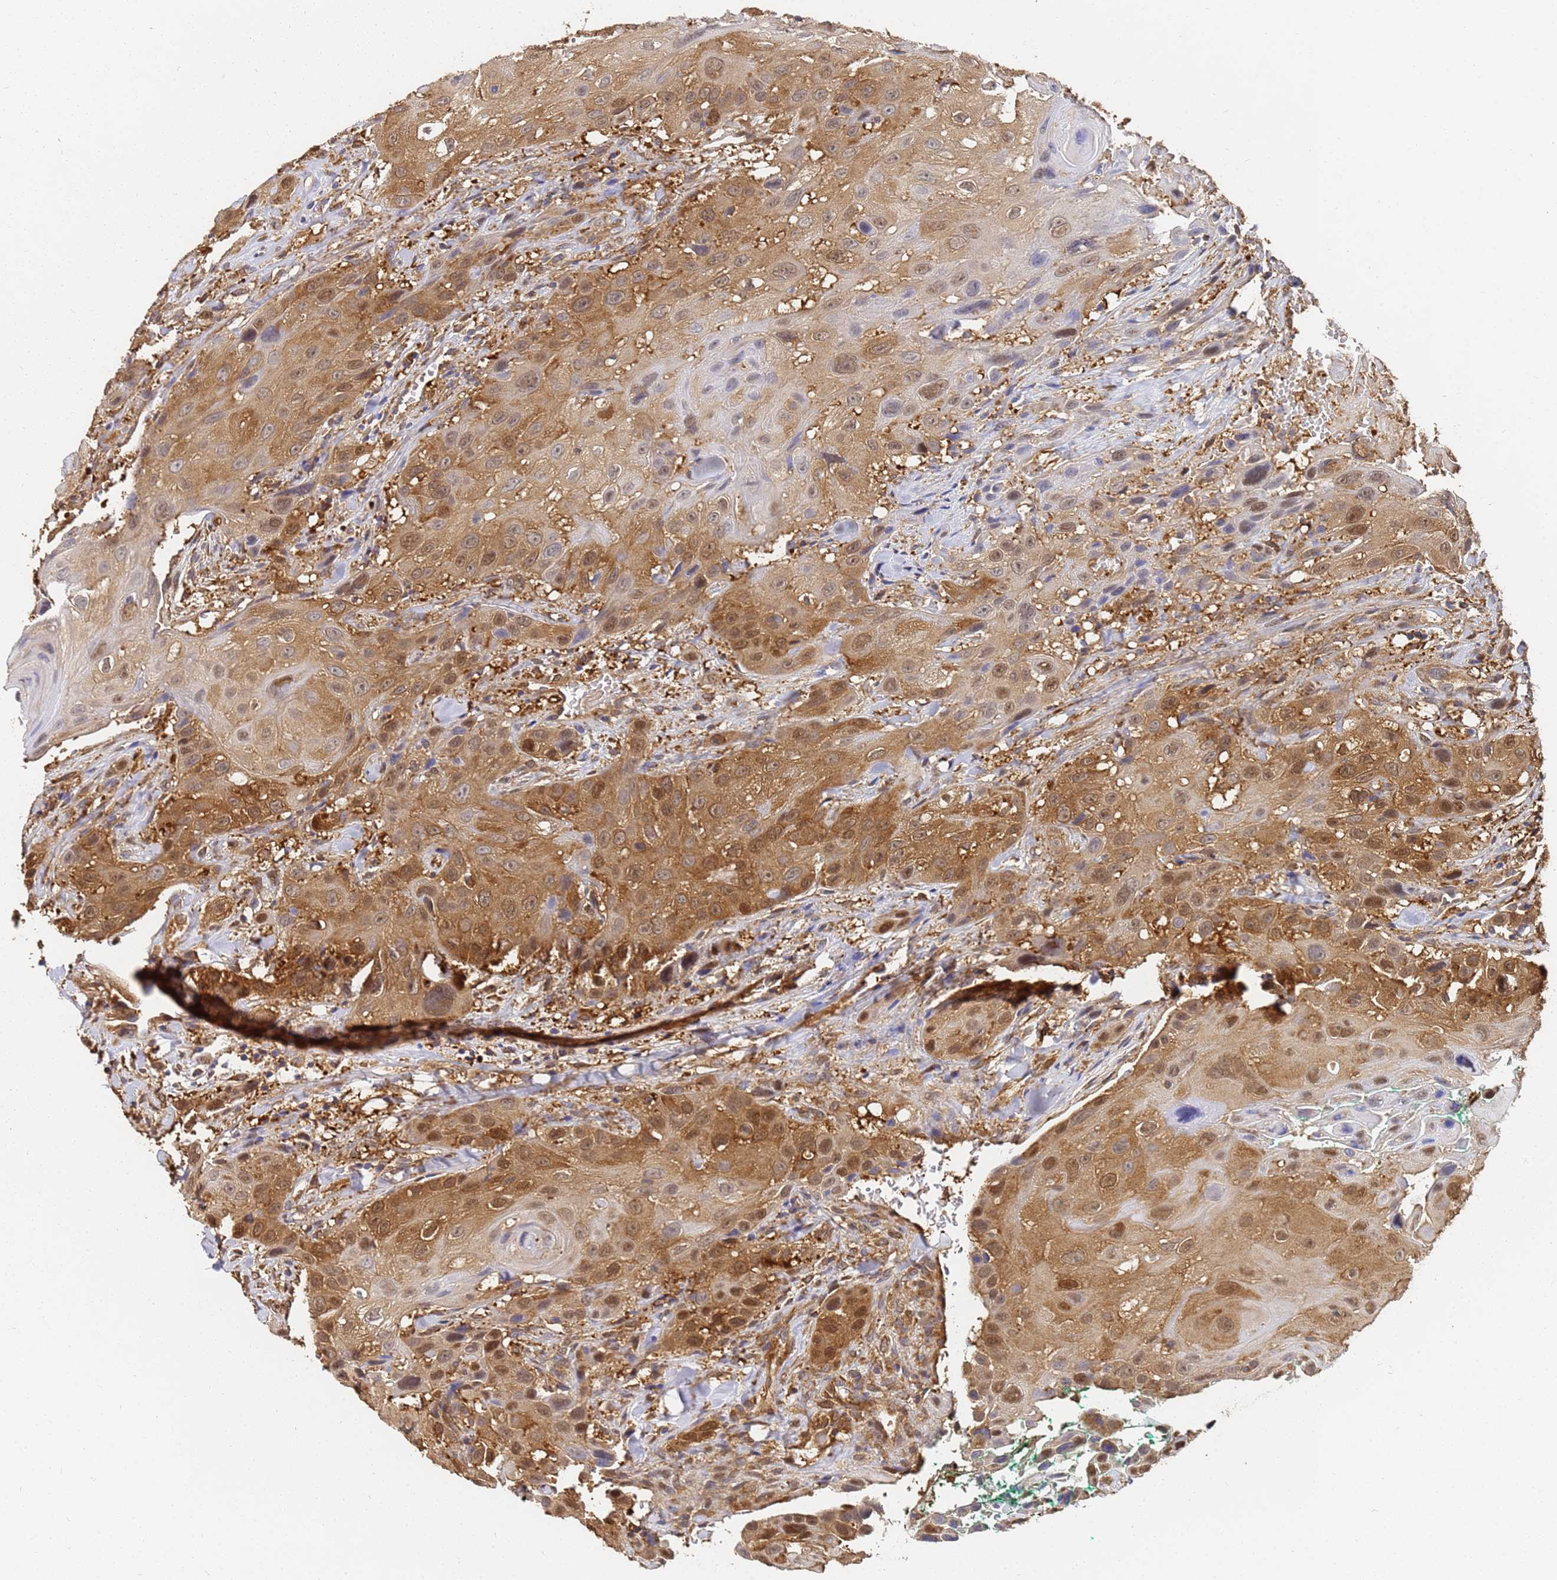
{"staining": {"intensity": "moderate", "quantity": ">75%", "location": "cytoplasmic/membranous,nuclear"}, "tissue": "head and neck cancer", "cell_type": "Tumor cells", "image_type": "cancer", "snomed": [{"axis": "morphology", "description": "Squamous cell carcinoma, NOS"}, {"axis": "topography", "description": "Head-Neck"}], "caption": "Immunohistochemistry photomicrograph of neoplastic tissue: head and neck squamous cell carcinoma stained using IHC exhibits medium levels of moderate protein expression localized specifically in the cytoplasmic/membranous and nuclear of tumor cells, appearing as a cytoplasmic/membranous and nuclear brown color.", "gene": "NME1-NME2", "patient": {"sex": "male", "age": 81}}